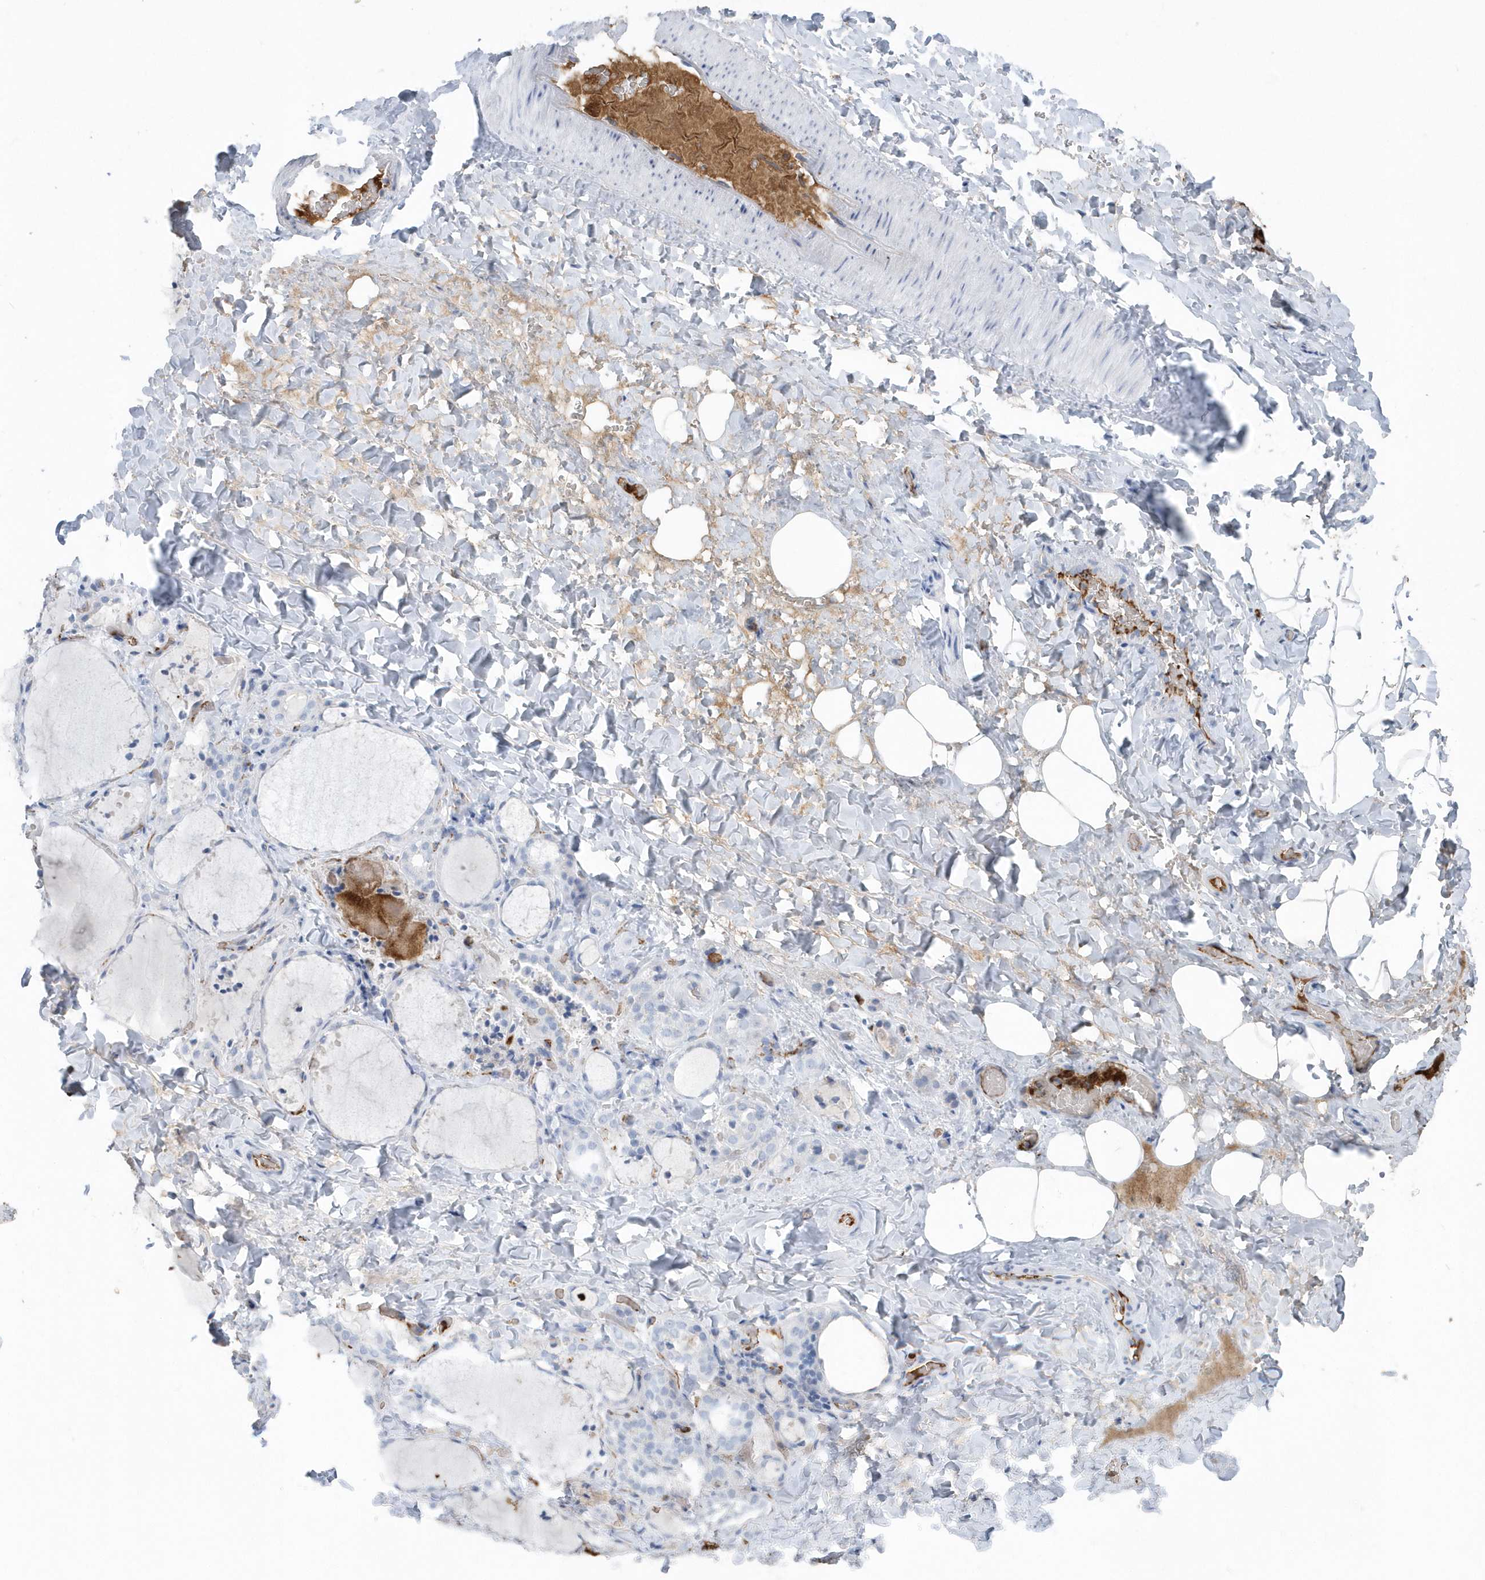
{"staining": {"intensity": "negative", "quantity": "none", "location": "none"}, "tissue": "thyroid gland", "cell_type": "Glandular cells", "image_type": "normal", "snomed": [{"axis": "morphology", "description": "Normal tissue, NOS"}, {"axis": "topography", "description": "Thyroid gland"}], "caption": "Immunohistochemistry photomicrograph of benign thyroid gland: thyroid gland stained with DAB exhibits no significant protein expression in glandular cells.", "gene": "JCHAIN", "patient": {"sex": "female", "age": 22}}